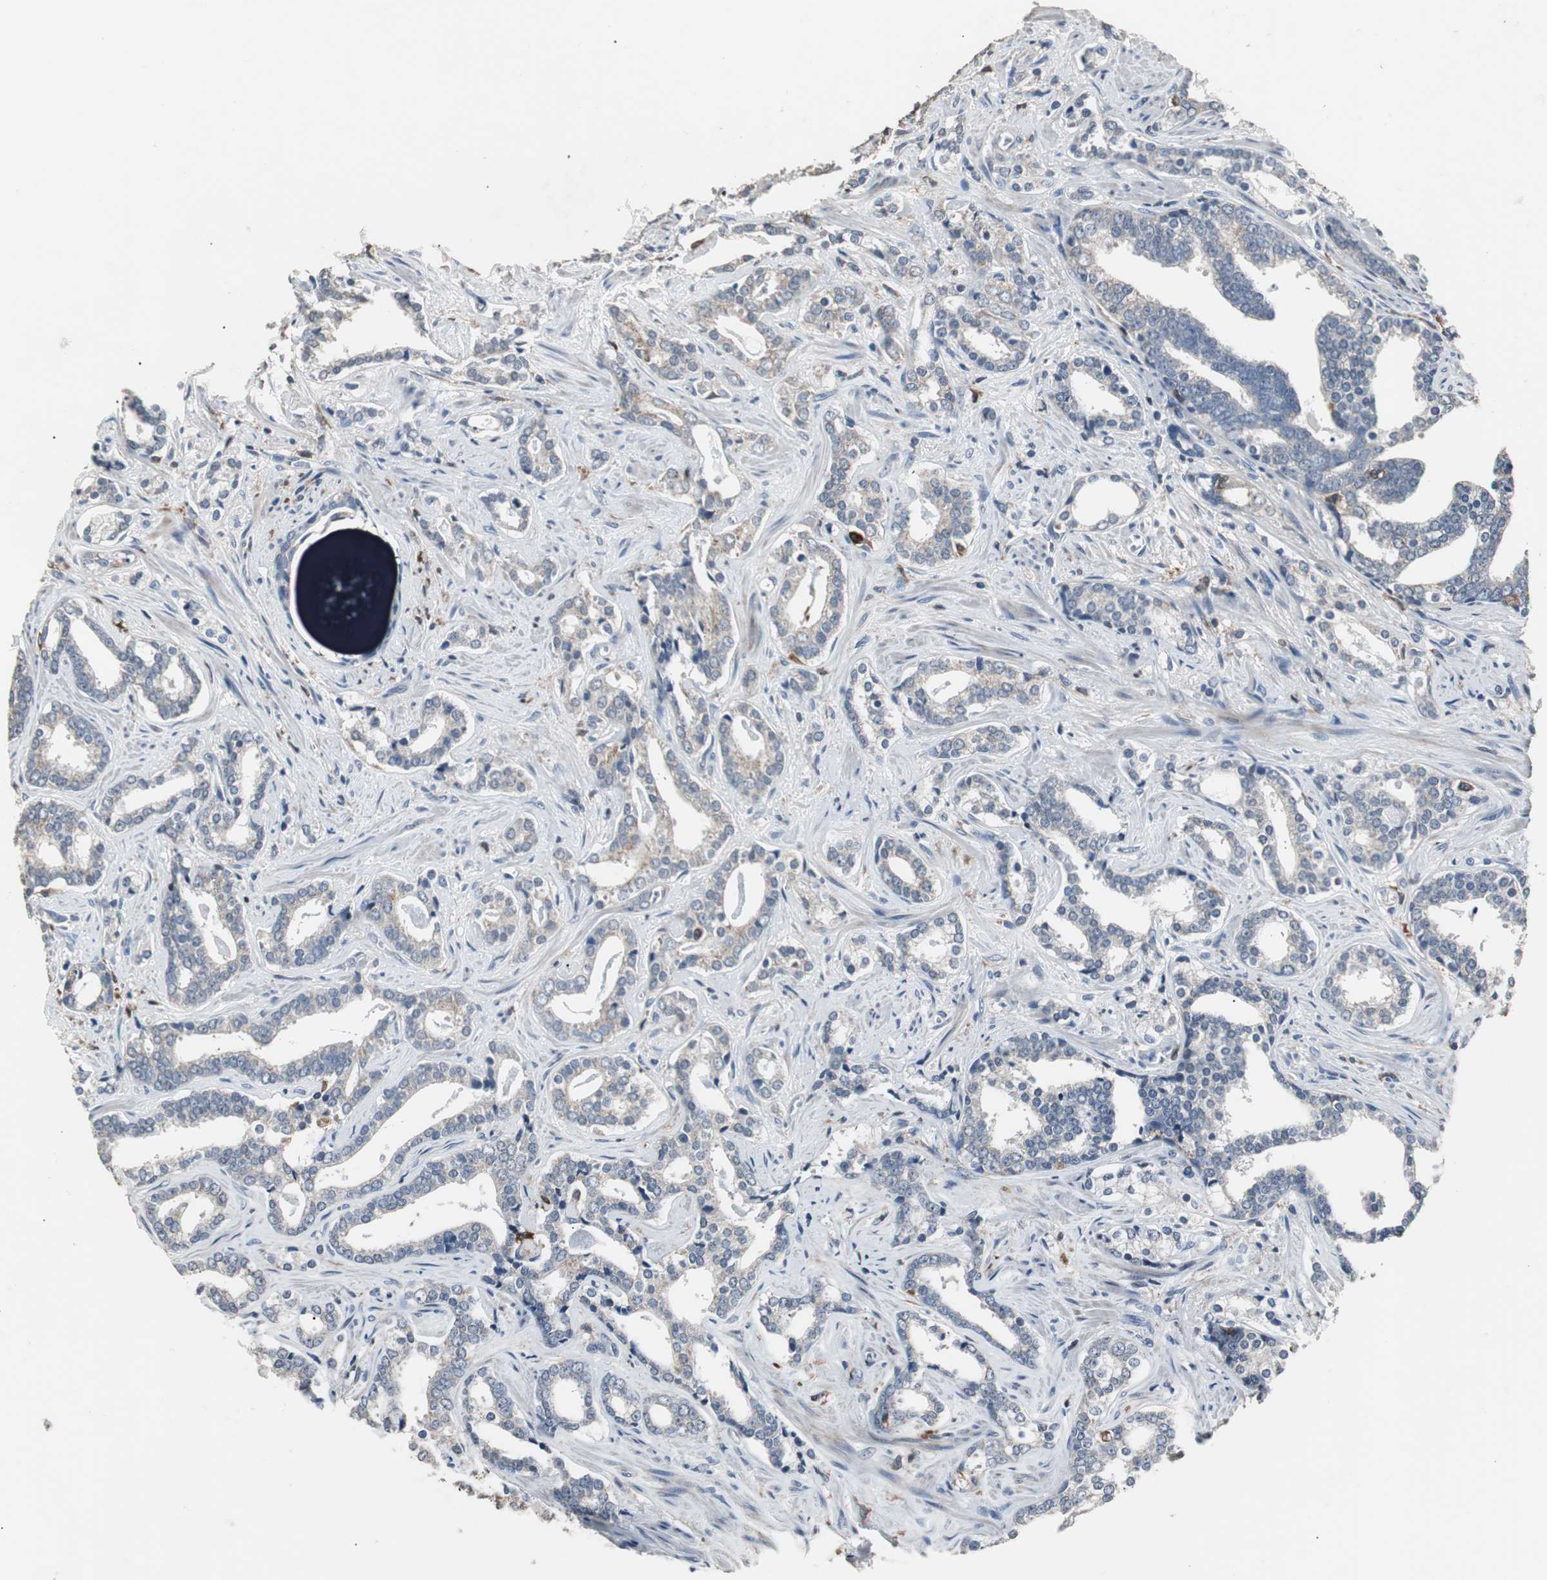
{"staining": {"intensity": "weak", "quantity": "25%-75%", "location": "cytoplasmic/membranous"}, "tissue": "prostate cancer", "cell_type": "Tumor cells", "image_type": "cancer", "snomed": [{"axis": "morphology", "description": "Adenocarcinoma, High grade"}, {"axis": "topography", "description": "Prostate"}], "caption": "DAB (3,3'-diaminobenzidine) immunohistochemical staining of adenocarcinoma (high-grade) (prostate) exhibits weak cytoplasmic/membranous protein staining in about 25%-75% of tumor cells. The staining is performed using DAB (3,3'-diaminobenzidine) brown chromogen to label protein expression. The nuclei are counter-stained blue using hematoxylin.", "gene": "NCF2", "patient": {"sex": "male", "age": 67}}